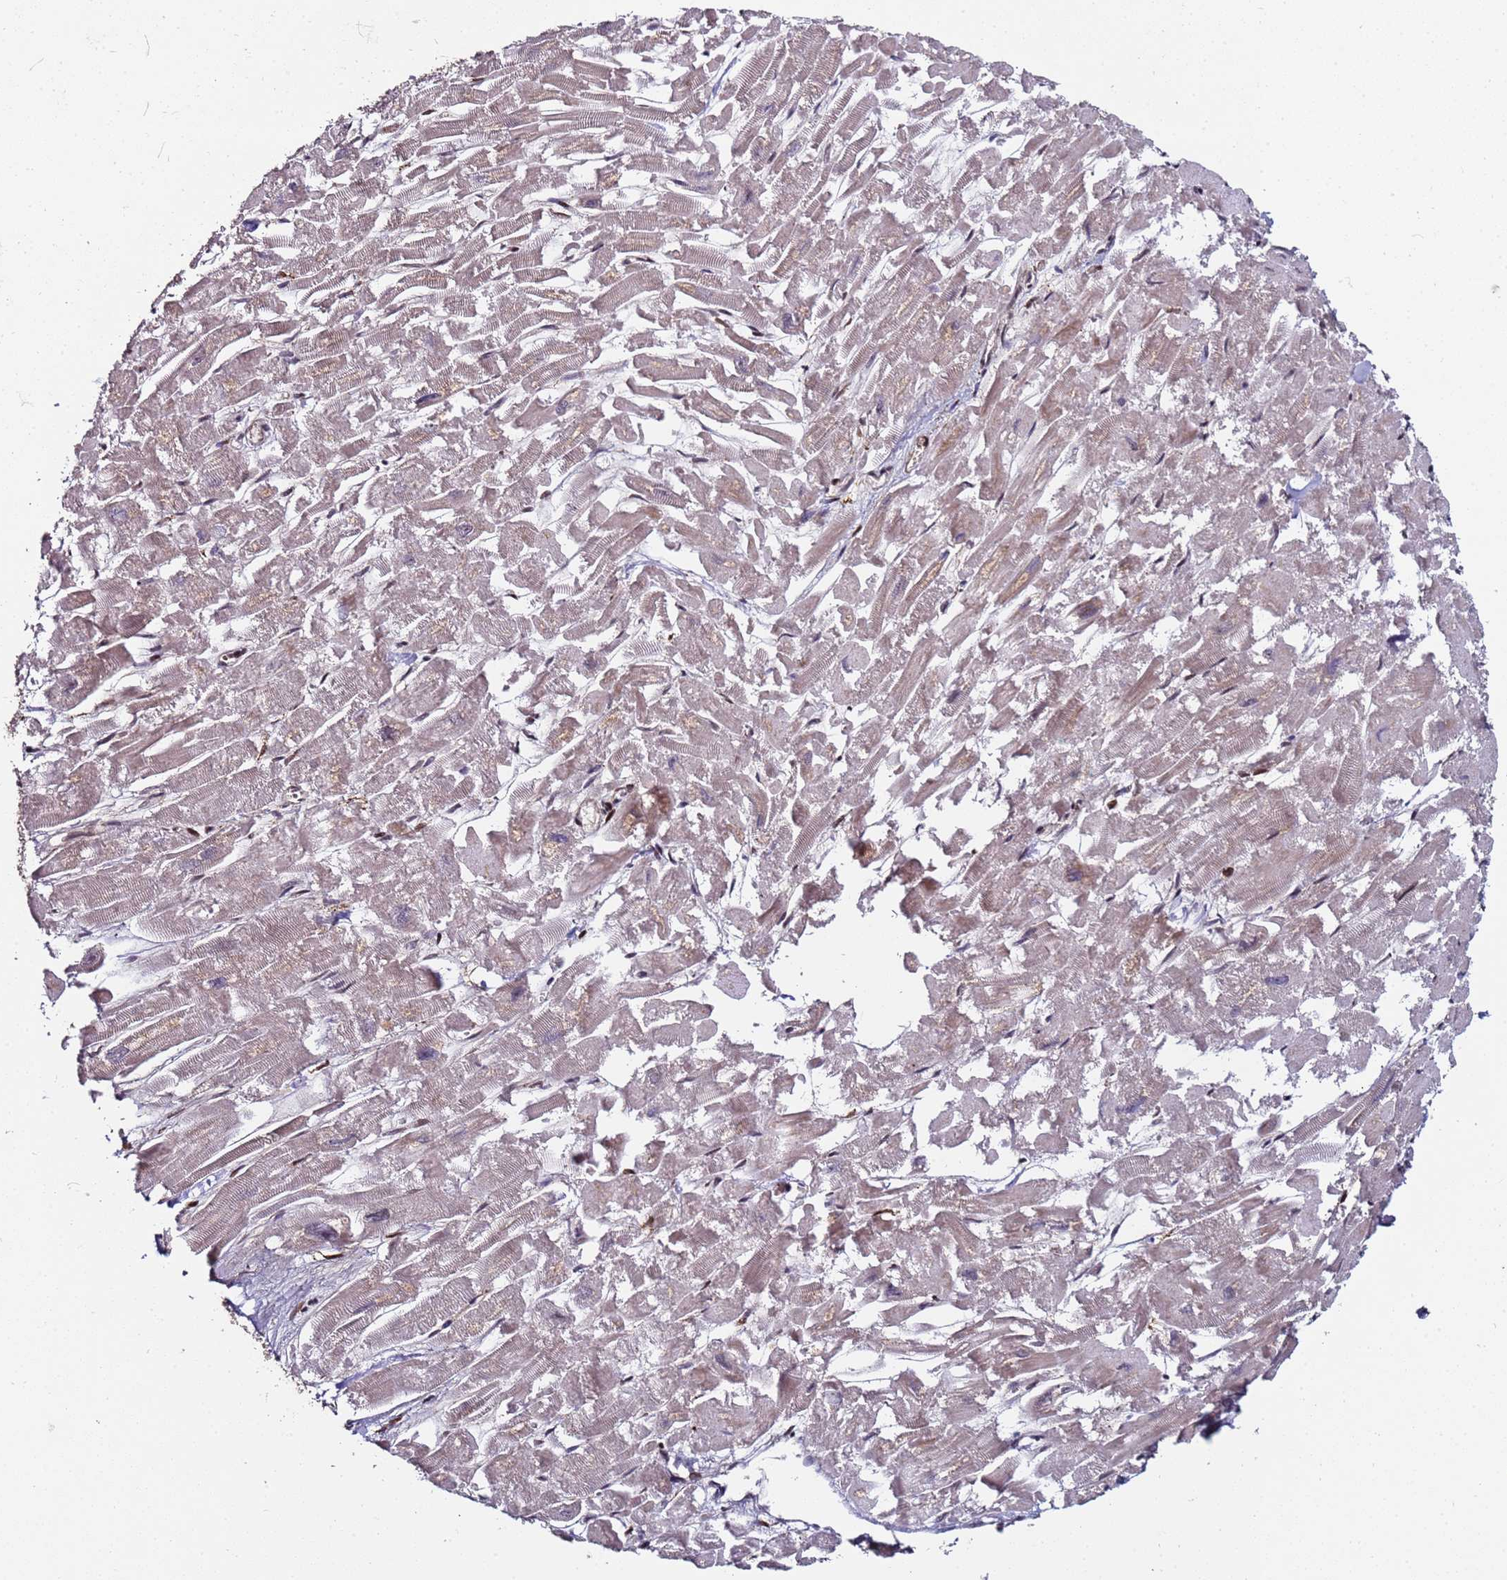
{"staining": {"intensity": "moderate", "quantity": "<25%", "location": "cytoplasmic/membranous,nuclear"}, "tissue": "heart muscle", "cell_type": "Cardiomyocytes", "image_type": "normal", "snomed": [{"axis": "morphology", "description": "Normal tissue, NOS"}, {"axis": "topography", "description": "Heart"}], "caption": "Protein expression analysis of normal human heart muscle reveals moderate cytoplasmic/membranous,nuclear staining in approximately <25% of cardiomyocytes. (IHC, brightfield microscopy, high magnification).", "gene": "PPM1H", "patient": {"sex": "male", "age": 54}}